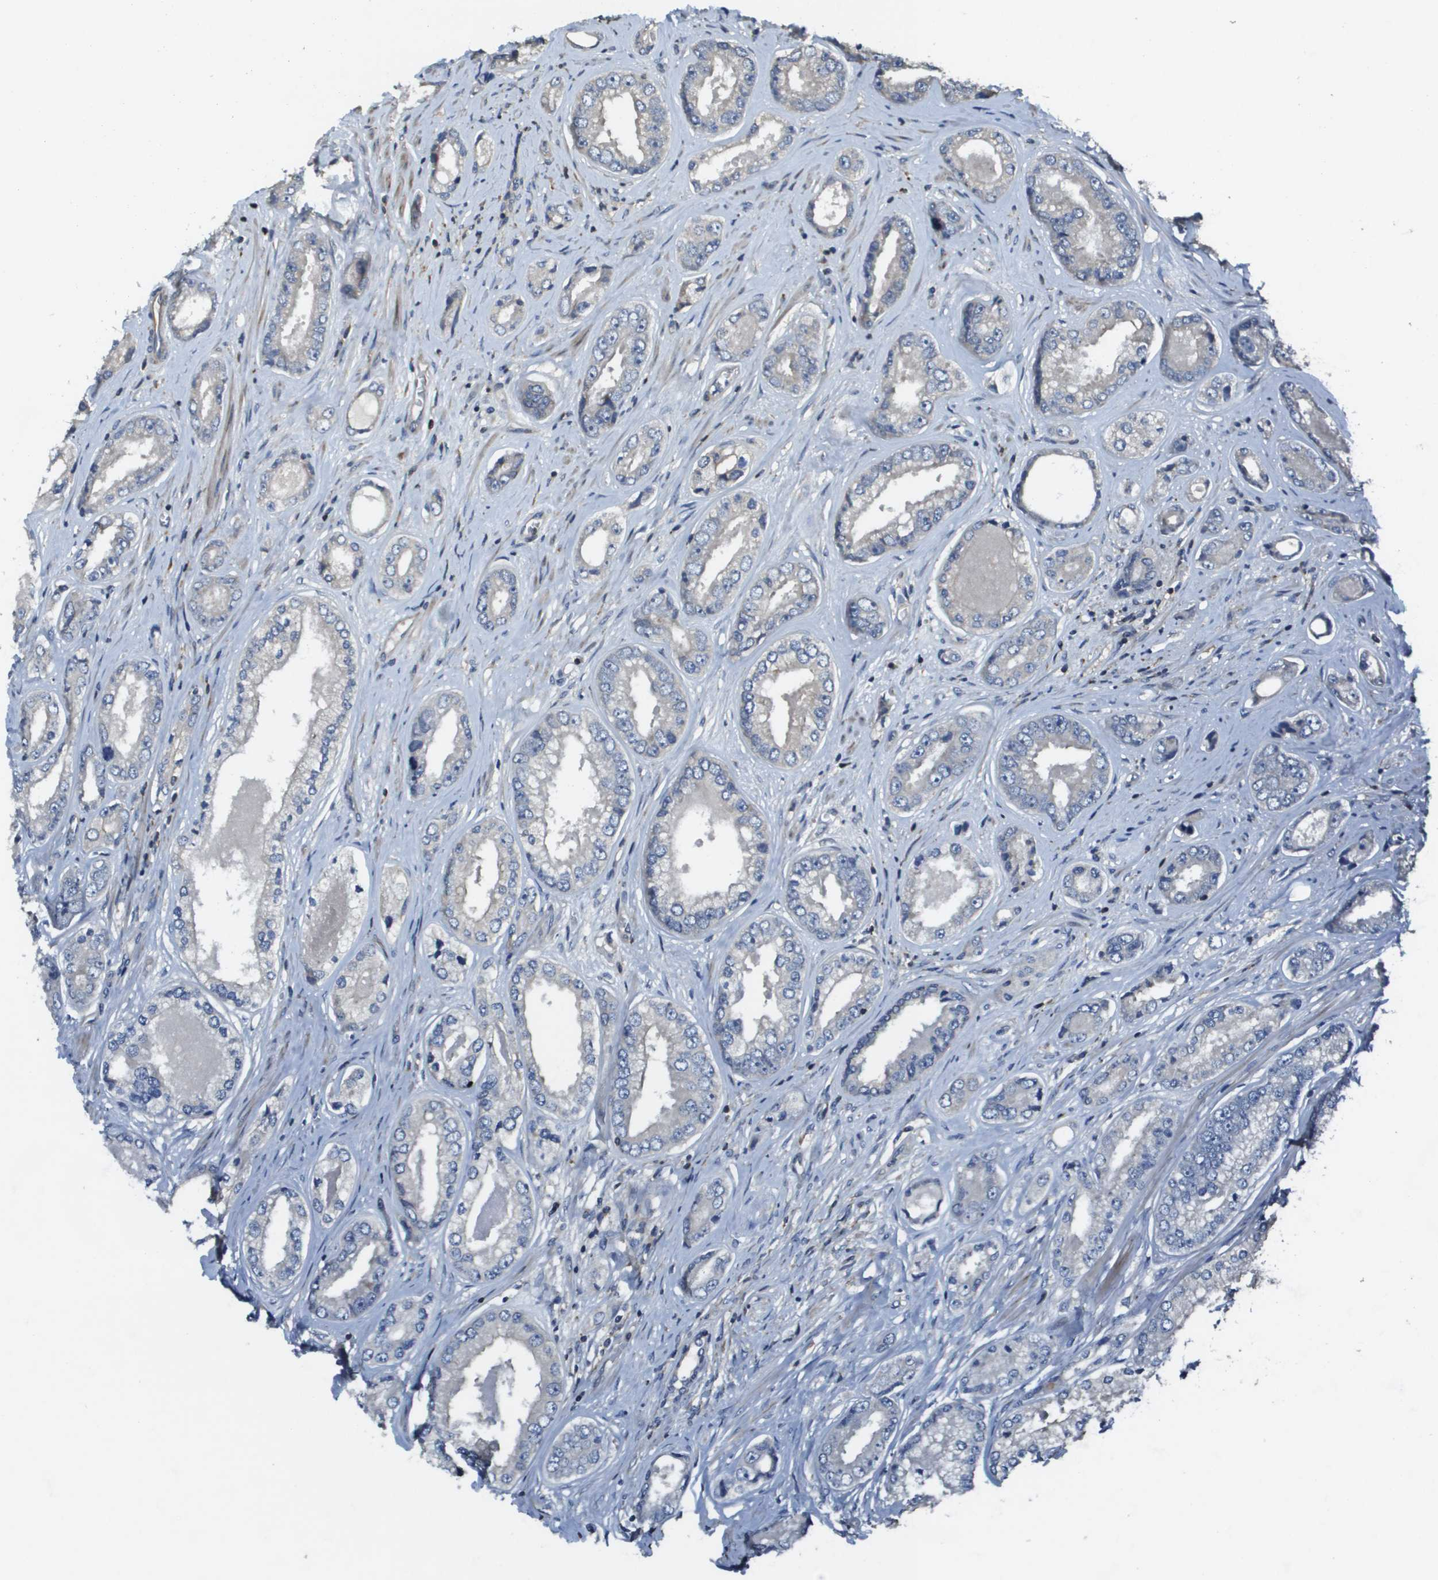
{"staining": {"intensity": "negative", "quantity": "none", "location": "none"}, "tissue": "prostate cancer", "cell_type": "Tumor cells", "image_type": "cancer", "snomed": [{"axis": "morphology", "description": "Adenocarcinoma, High grade"}, {"axis": "topography", "description": "Prostate"}], "caption": "Prostate adenocarcinoma (high-grade) was stained to show a protein in brown. There is no significant expression in tumor cells. (DAB IHC with hematoxylin counter stain).", "gene": "SCN4B", "patient": {"sex": "male", "age": 61}}